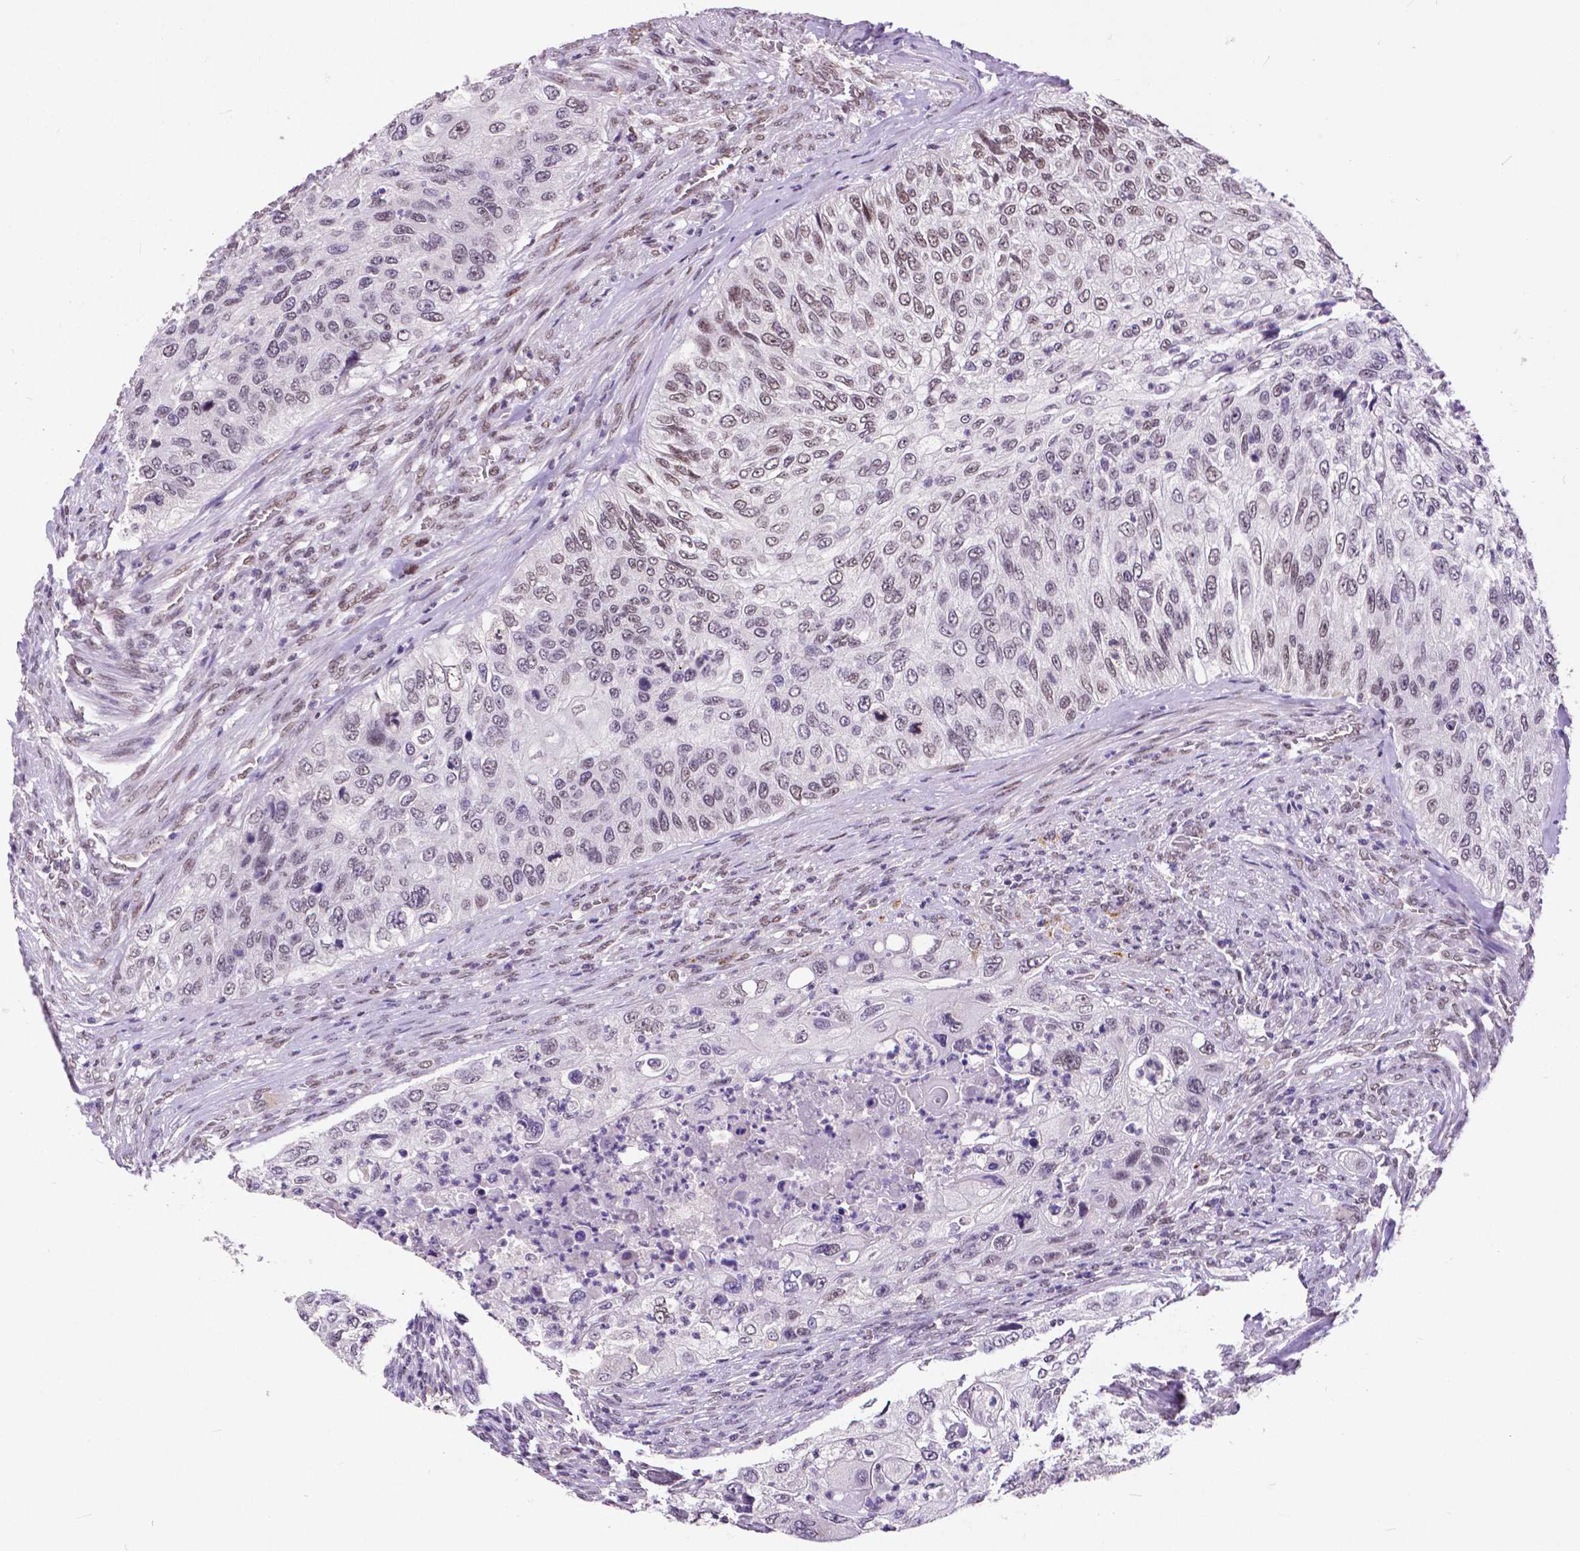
{"staining": {"intensity": "weak", "quantity": "<25%", "location": "nuclear"}, "tissue": "urothelial cancer", "cell_type": "Tumor cells", "image_type": "cancer", "snomed": [{"axis": "morphology", "description": "Urothelial carcinoma, High grade"}, {"axis": "topography", "description": "Urinary bladder"}], "caption": "The immunohistochemistry image has no significant expression in tumor cells of urothelial carcinoma (high-grade) tissue.", "gene": "ATRX", "patient": {"sex": "female", "age": 60}}